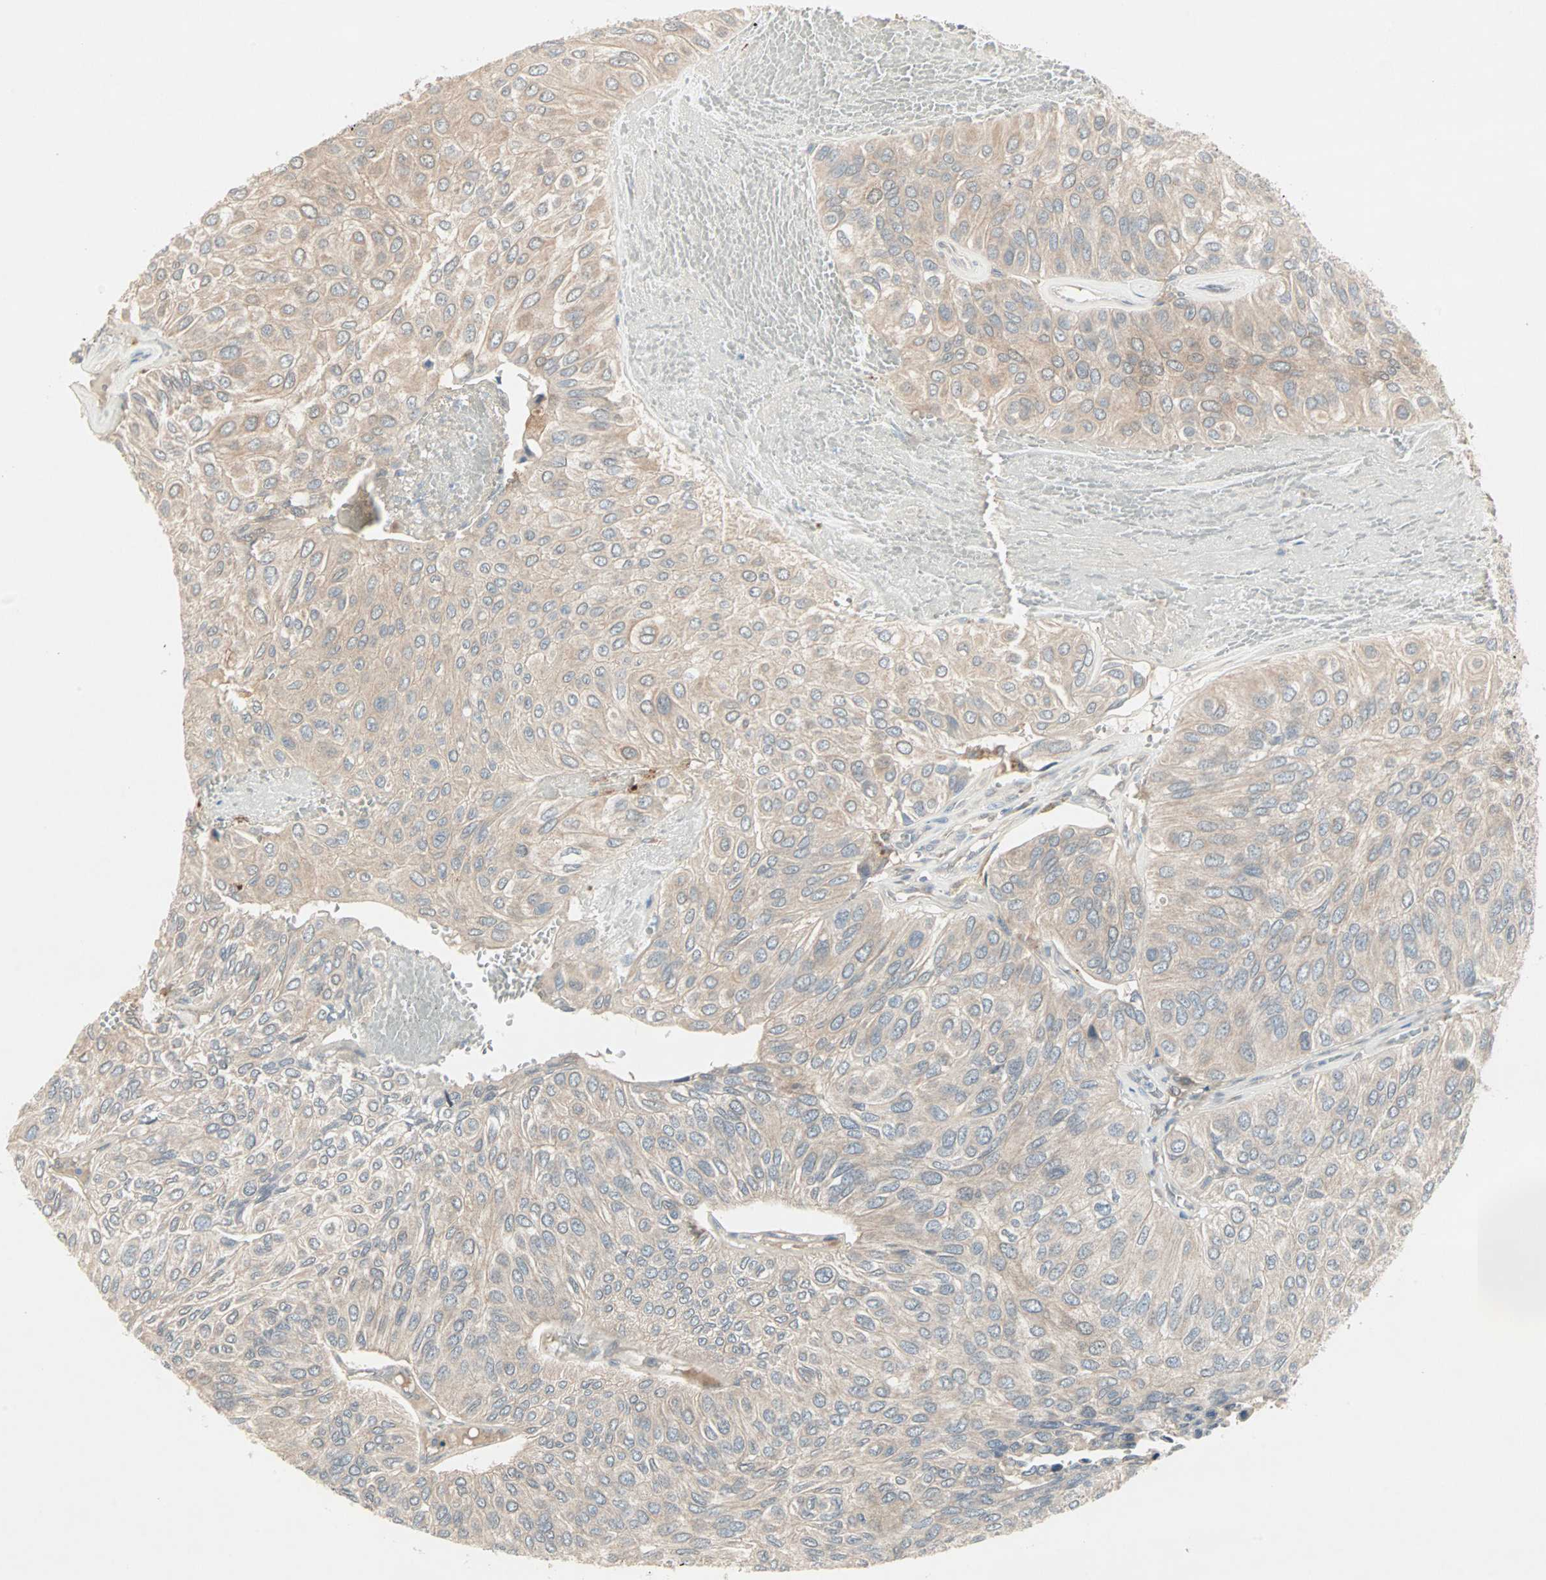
{"staining": {"intensity": "weak", "quantity": "25%-75%", "location": "cytoplasmic/membranous"}, "tissue": "urothelial cancer", "cell_type": "Tumor cells", "image_type": "cancer", "snomed": [{"axis": "morphology", "description": "Urothelial carcinoma, High grade"}, {"axis": "topography", "description": "Urinary bladder"}], "caption": "Human urothelial carcinoma (high-grade) stained with a brown dye demonstrates weak cytoplasmic/membranous positive expression in about 25%-75% of tumor cells.", "gene": "JMJD7-PLA2G4B", "patient": {"sex": "male", "age": 66}}